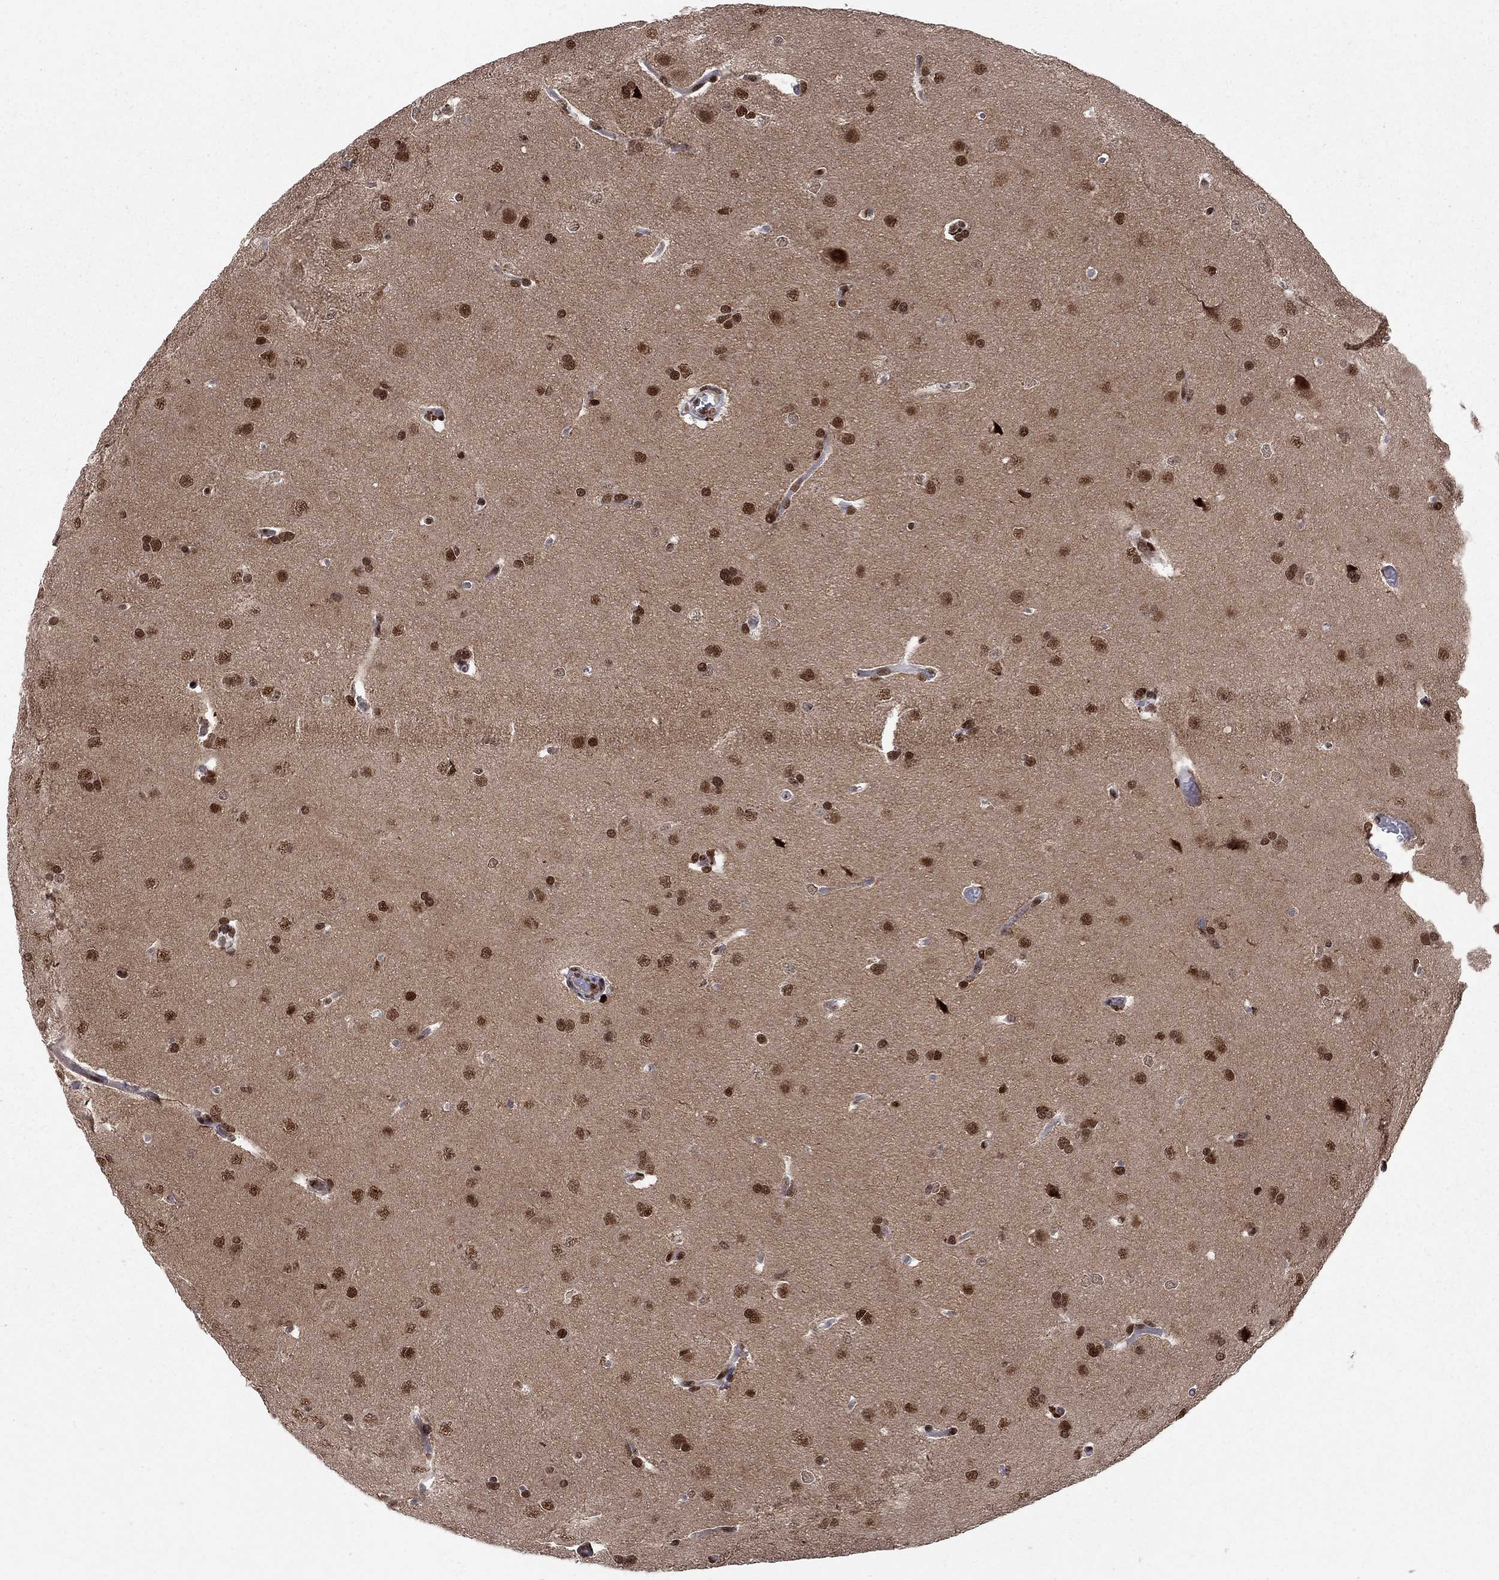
{"staining": {"intensity": "strong", "quantity": ">75%", "location": "nuclear"}, "tissue": "glioma", "cell_type": "Tumor cells", "image_type": "cancer", "snomed": [{"axis": "morphology", "description": "Glioma, malignant, Low grade"}, {"axis": "topography", "description": "Brain"}], "caption": "Immunohistochemical staining of glioma displays strong nuclear protein positivity in approximately >75% of tumor cells.", "gene": "SAP30L", "patient": {"sex": "female", "age": 32}}